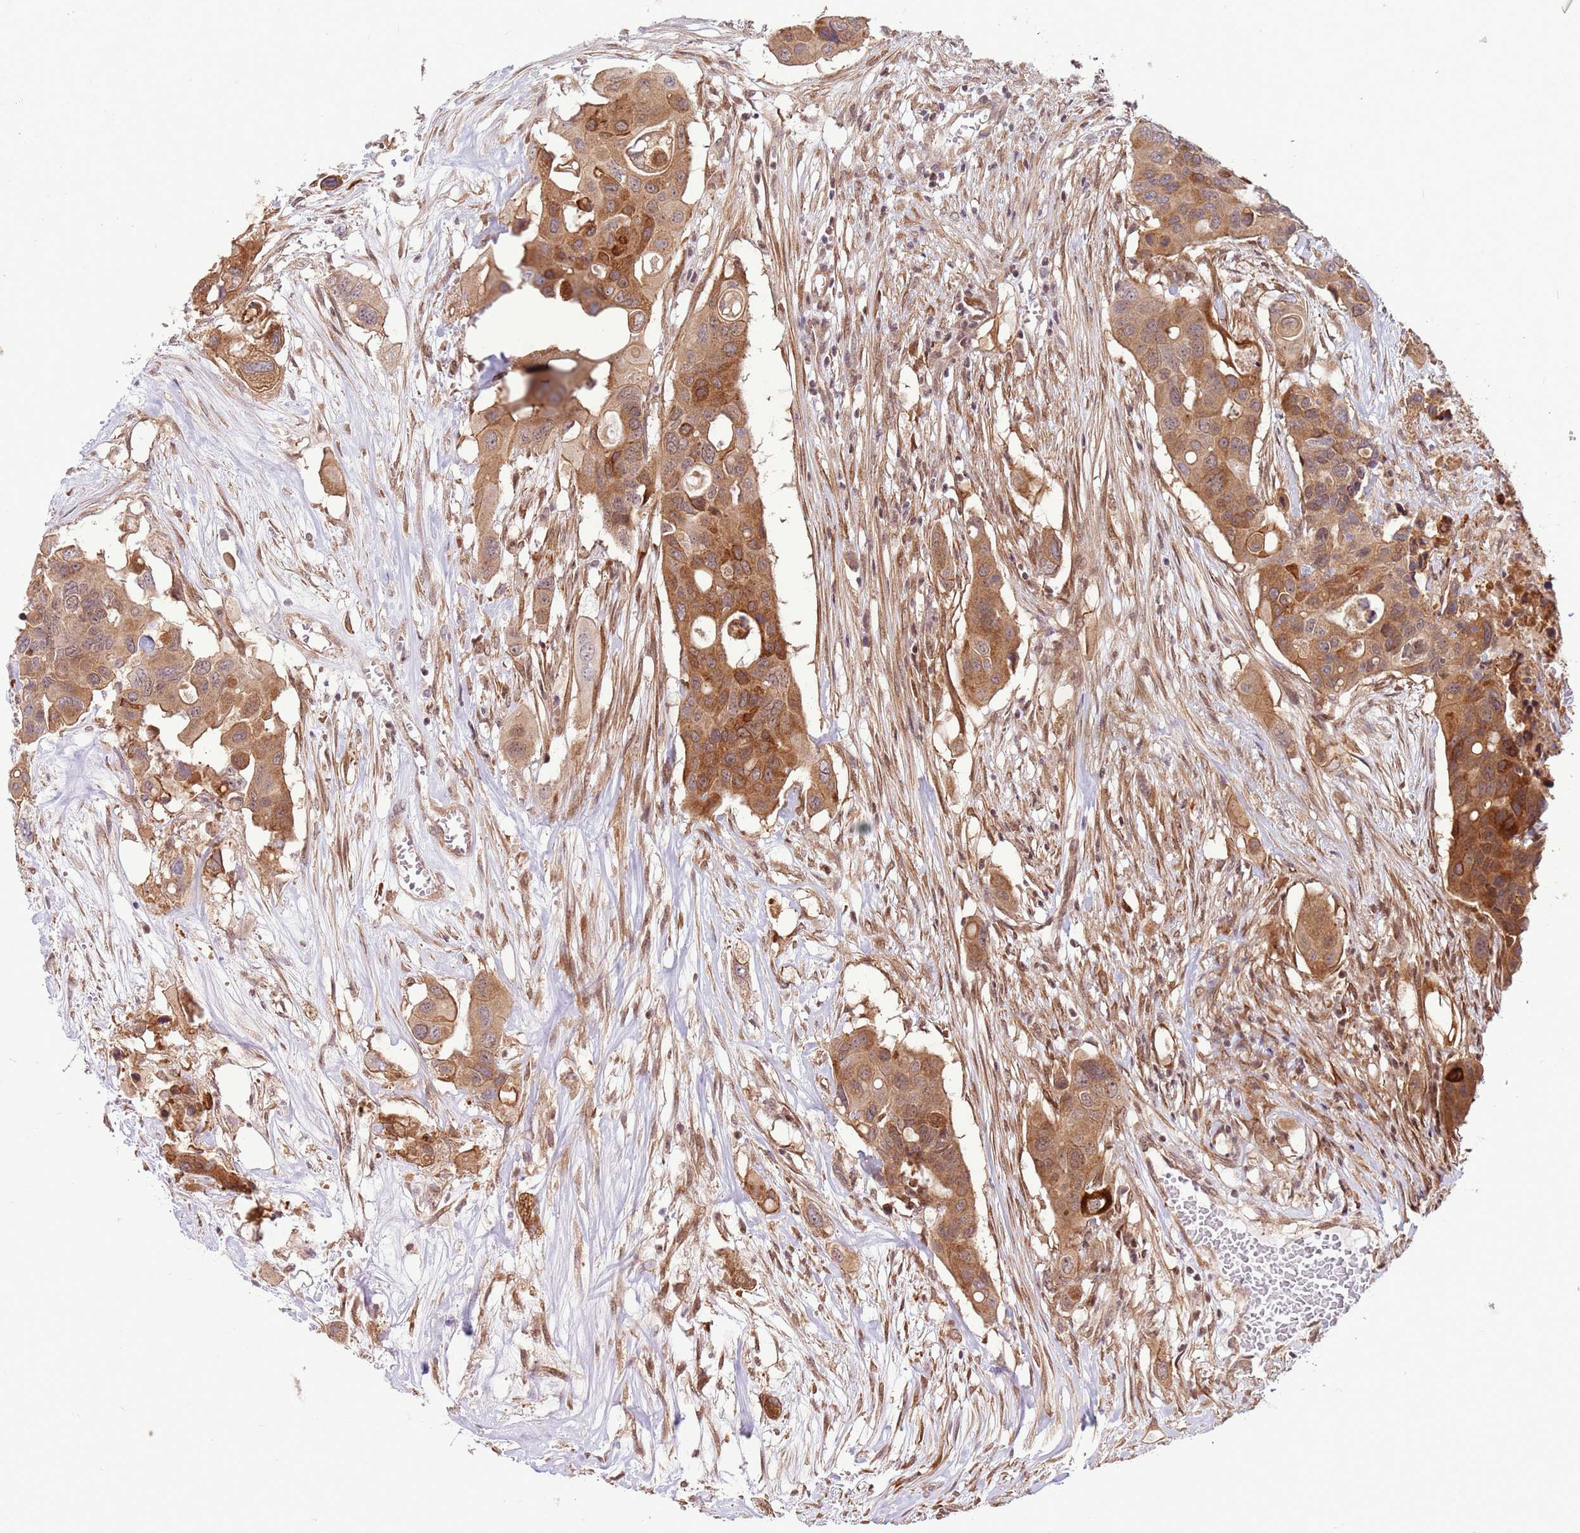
{"staining": {"intensity": "moderate", "quantity": ">75%", "location": "cytoplasmic/membranous"}, "tissue": "colorectal cancer", "cell_type": "Tumor cells", "image_type": "cancer", "snomed": [{"axis": "morphology", "description": "Adenocarcinoma, NOS"}, {"axis": "topography", "description": "Colon"}], "caption": "DAB (3,3'-diaminobenzidine) immunohistochemical staining of colorectal adenocarcinoma displays moderate cytoplasmic/membranous protein expression in approximately >75% of tumor cells.", "gene": "DCAF4", "patient": {"sex": "male", "age": 77}}